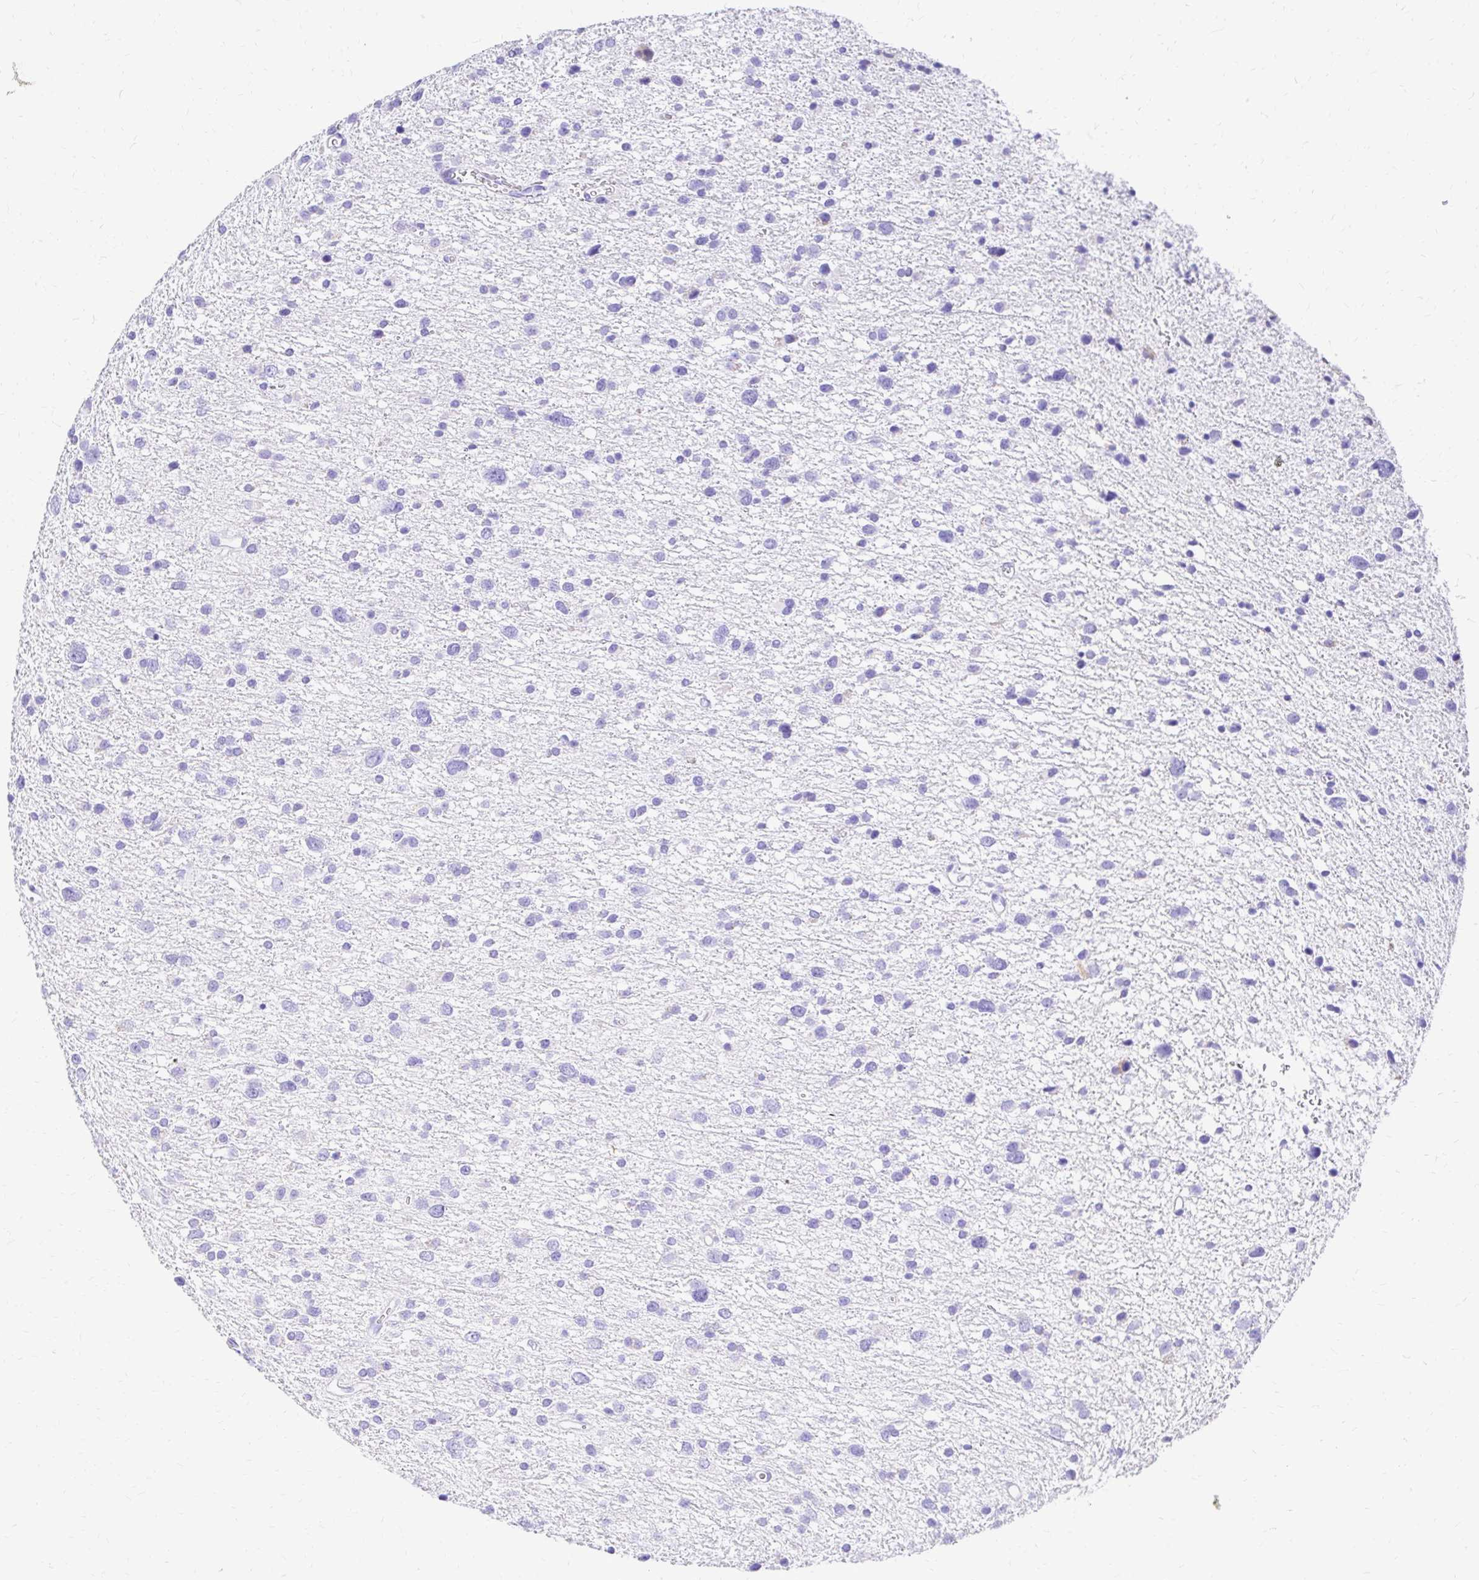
{"staining": {"intensity": "negative", "quantity": "none", "location": "none"}, "tissue": "glioma", "cell_type": "Tumor cells", "image_type": "cancer", "snomed": [{"axis": "morphology", "description": "Glioma, malignant, Low grade"}, {"axis": "topography", "description": "Brain"}], "caption": "Tumor cells are negative for protein expression in human malignant glioma (low-grade). The staining is performed using DAB brown chromogen with nuclei counter-stained in using hematoxylin.", "gene": "S100G", "patient": {"sex": "female", "age": 55}}